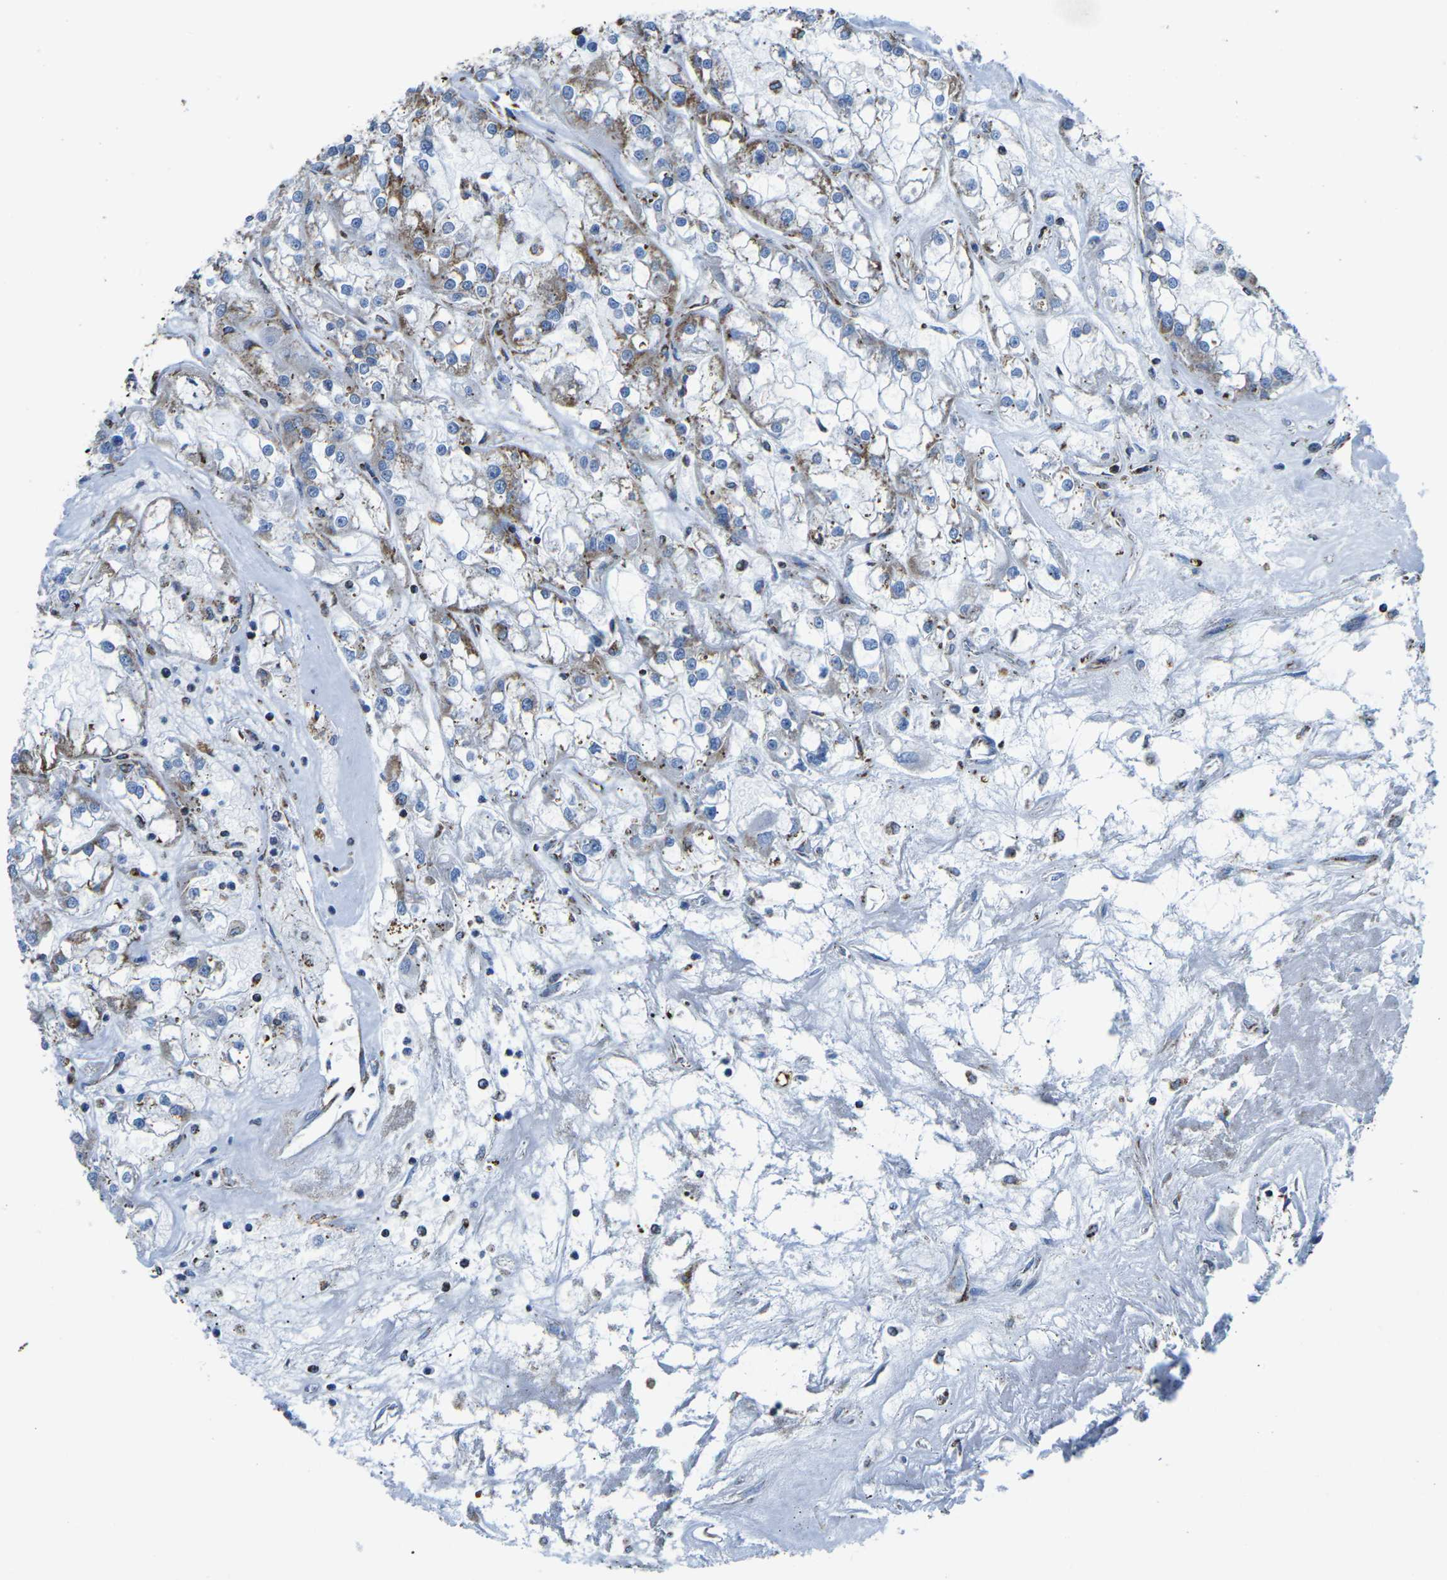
{"staining": {"intensity": "moderate", "quantity": "<25%", "location": "cytoplasmic/membranous"}, "tissue": "renal cancer", "cell_type": "Tumor cells", "image_type": "cancer", "snomed": [{"axis": "morphology", "description": "Adenocarcinoma, NOS"}, {"axis": "topography", "description": "Kidney"}], "caption": "Moderate cytoplasmic/membranous staining is present in approximately <25% of tumor cells in renal cancer (adenocarcinoma).", "gene": "MT-CO2", "patient": {"sex": "female", "age": 52}}